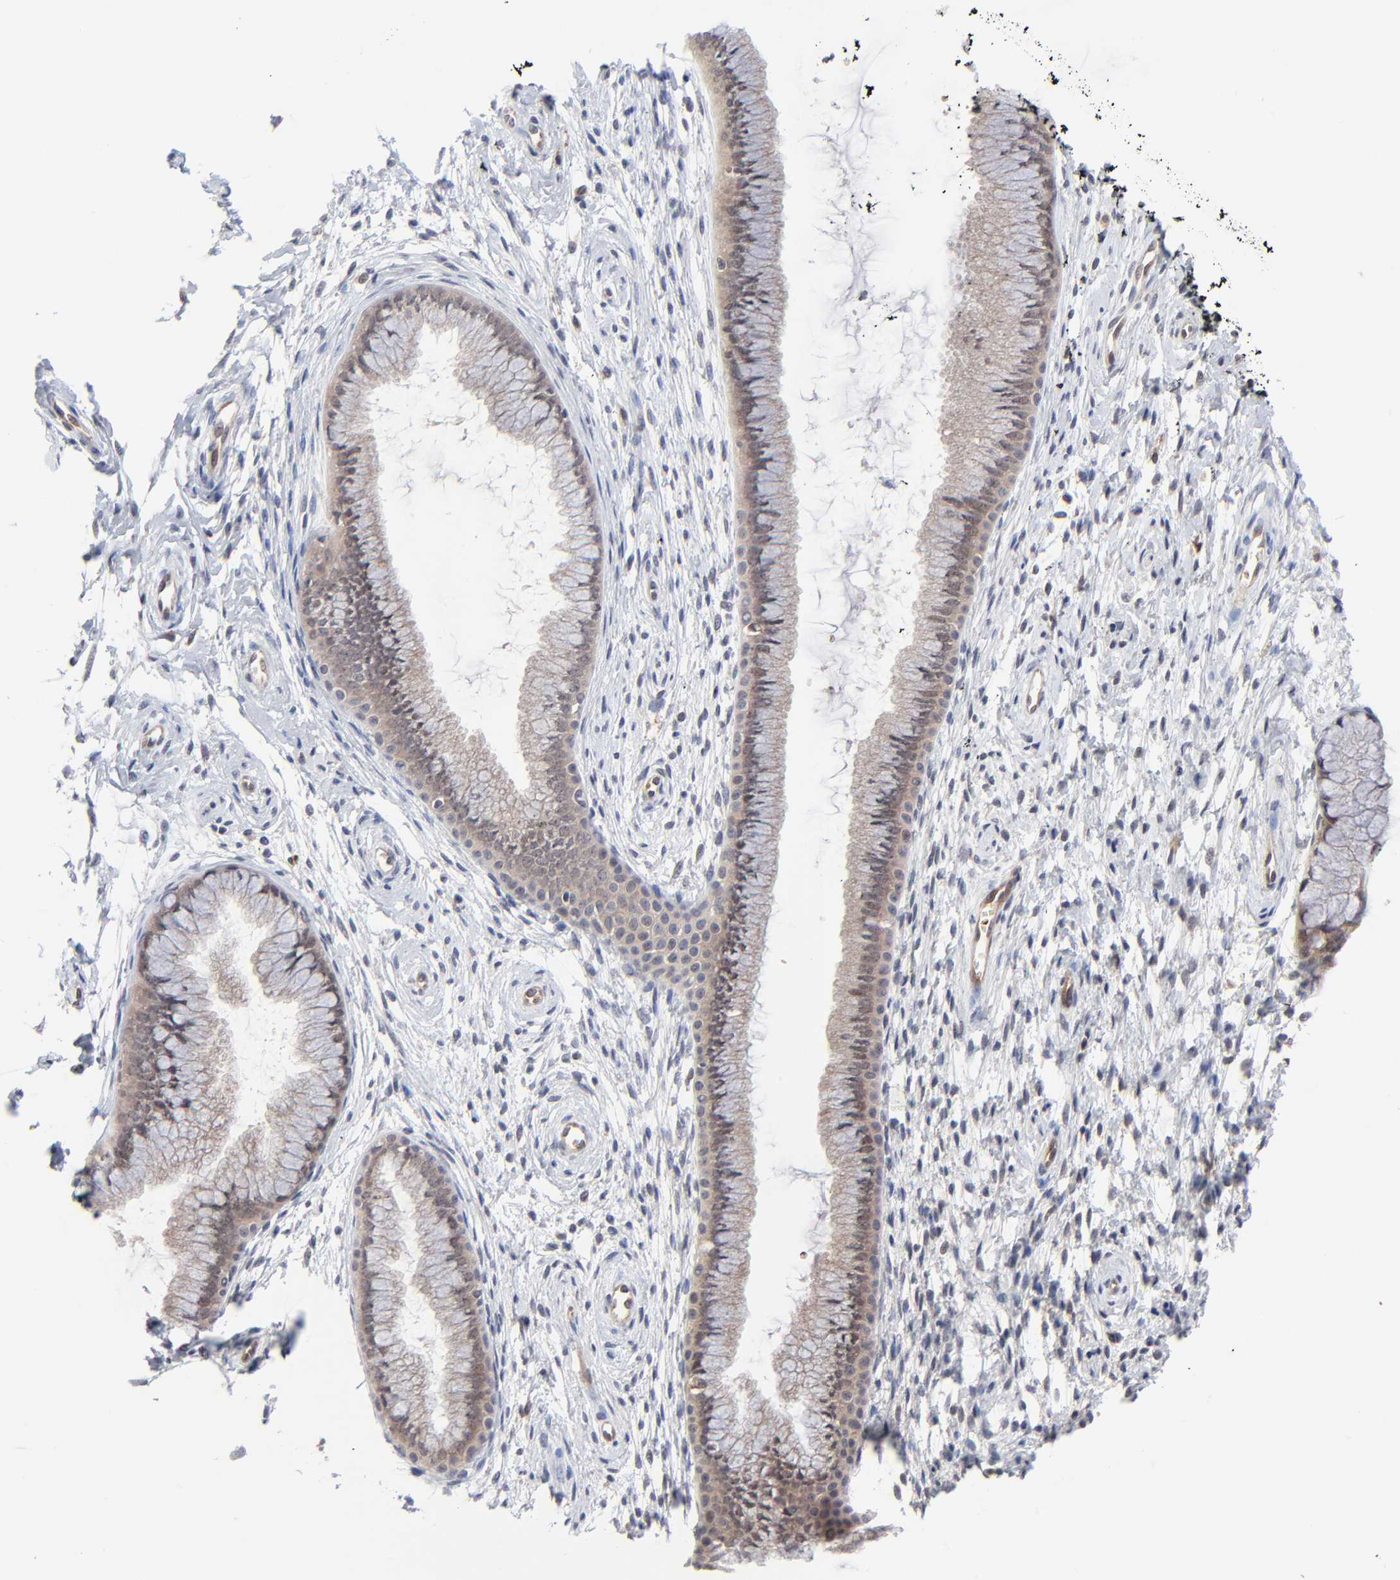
{"staining": {"intensity": "weak", "quantity": ">75%", "location": "cytoplasmic/membranous"}, "tissue": "cervix", "cell_type": "Glandular cells", "image_type": "normal", "snomed": [{"axis": "morphology", "description": "Normal tissue, NOS"}, {"axis": "topography", "description": "Cervix"}], "caption": "Weak cytoplasmic/membranous staining for a protein is seen in about >75% of glandular cells of benign cervix using IHC.", "gene": "CASP10", "patient": {"sex": "female", "age": 39}}